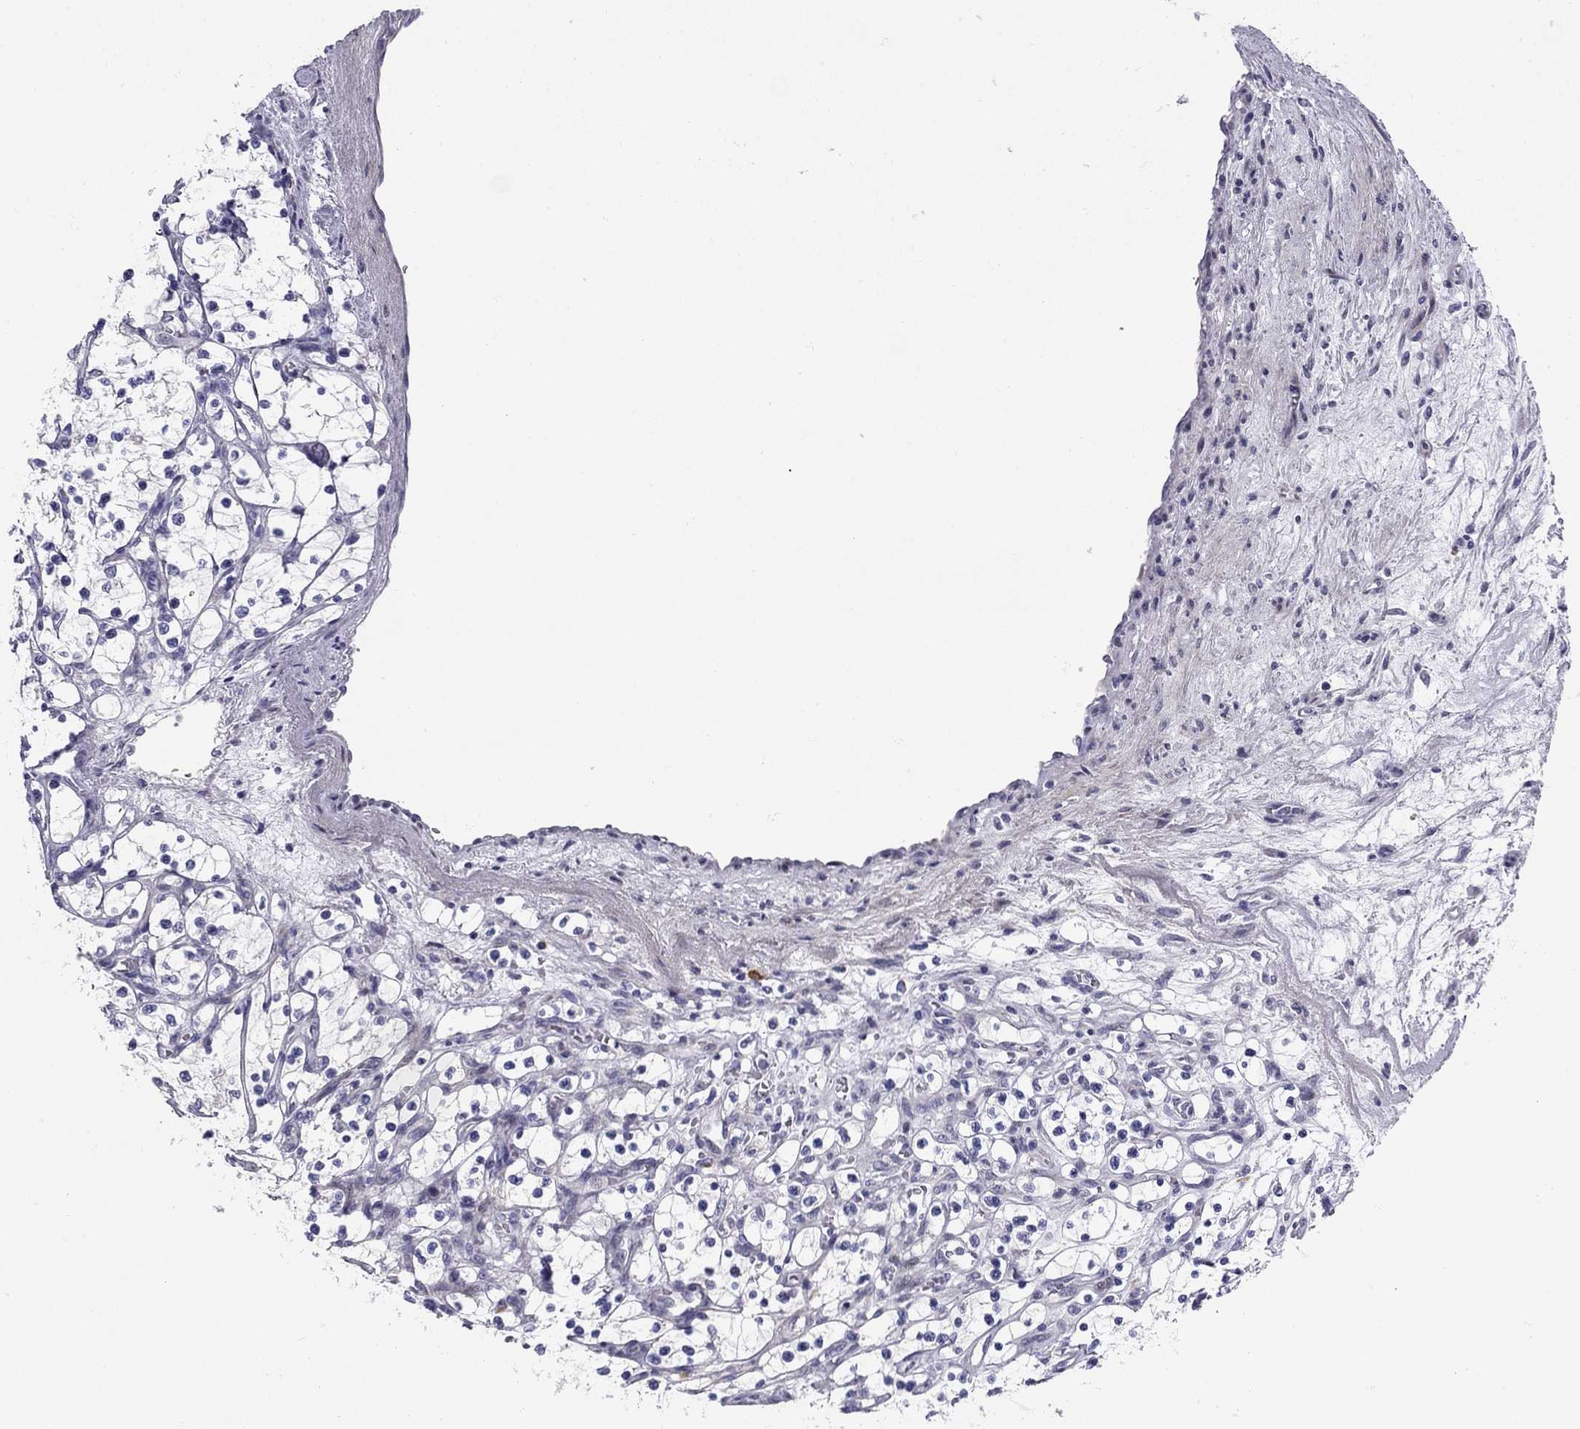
{"staining": {"intensity": "negative", "quantity": "none", "location": "none"}, "tissue": "renal cancer", "cell_type": "Tumor cells", "image_type": "cancer", "snomed": [{"axis": "morphology", "description": "Adenocarcinoma, NOS"}, {"axis": "topography", "description": "Kidney"}], "caption": "The immunohistochemistry micrograph has no significant expression in tumor cells of adenocarcinoma (renal) tissue.", "gene": "C8orf88", "patient": {"sex": "female", "age": 69}}